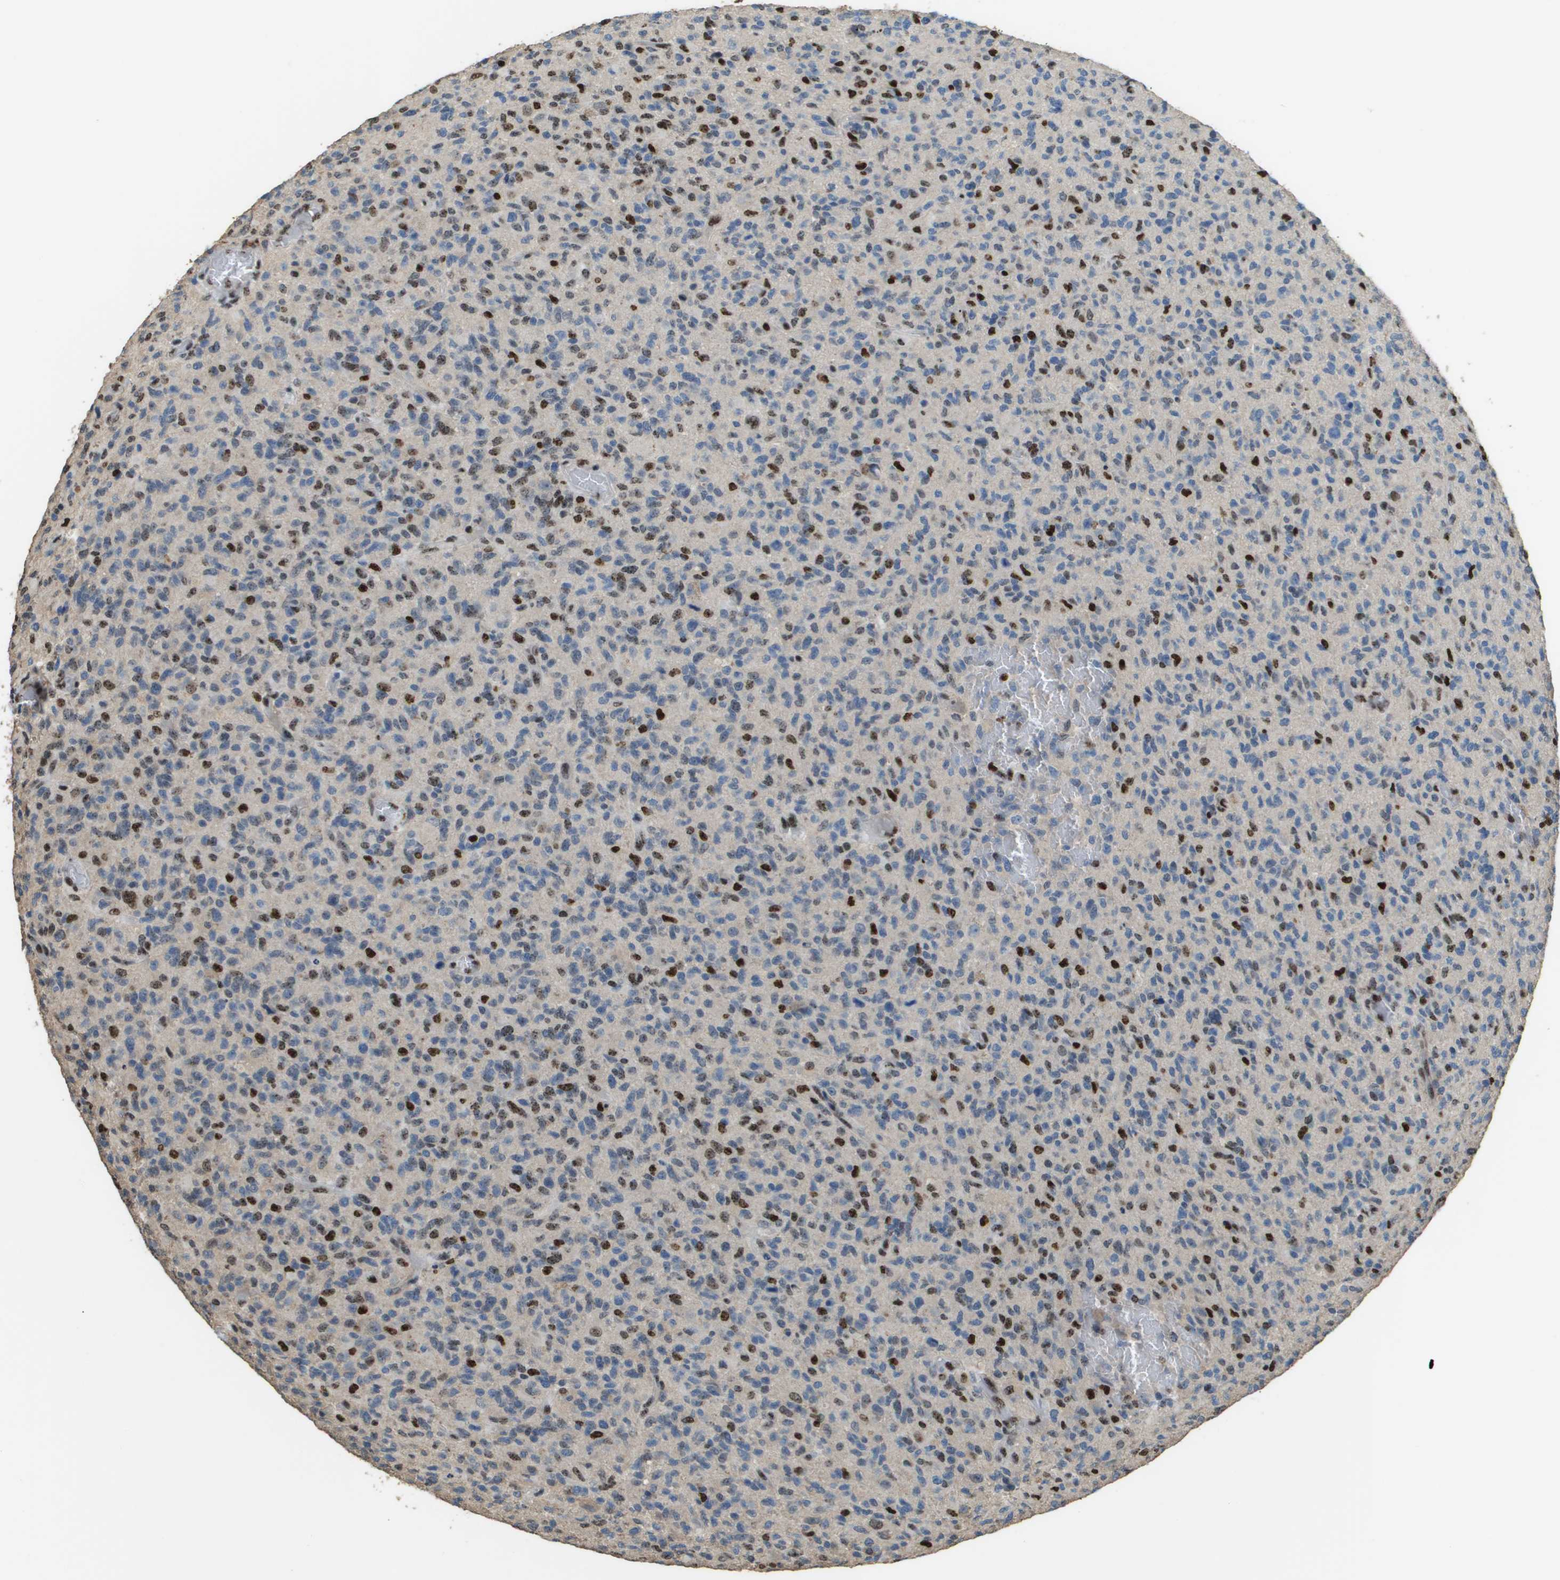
{"staining": {"intensity": "moderate", "quantity": "25%-75%", "location": "nuclear"}, "tissue": "glioma", "cell_type": "Tumor cells", "image_type": "cancer", "snomed": [{"axis": "morphology", "description": "Glioma, malignant, High grade"}, {"axis": "topography", "description": "Brain"}], "caption": "About 25%-75% of tumor cells in human malignant glioma (high-grade) display moderate nuclear protein positivity as visualized by brown immunohistochemical staining.", "gene": "SP100", "patient": {"sex": "male", "age": 71}}